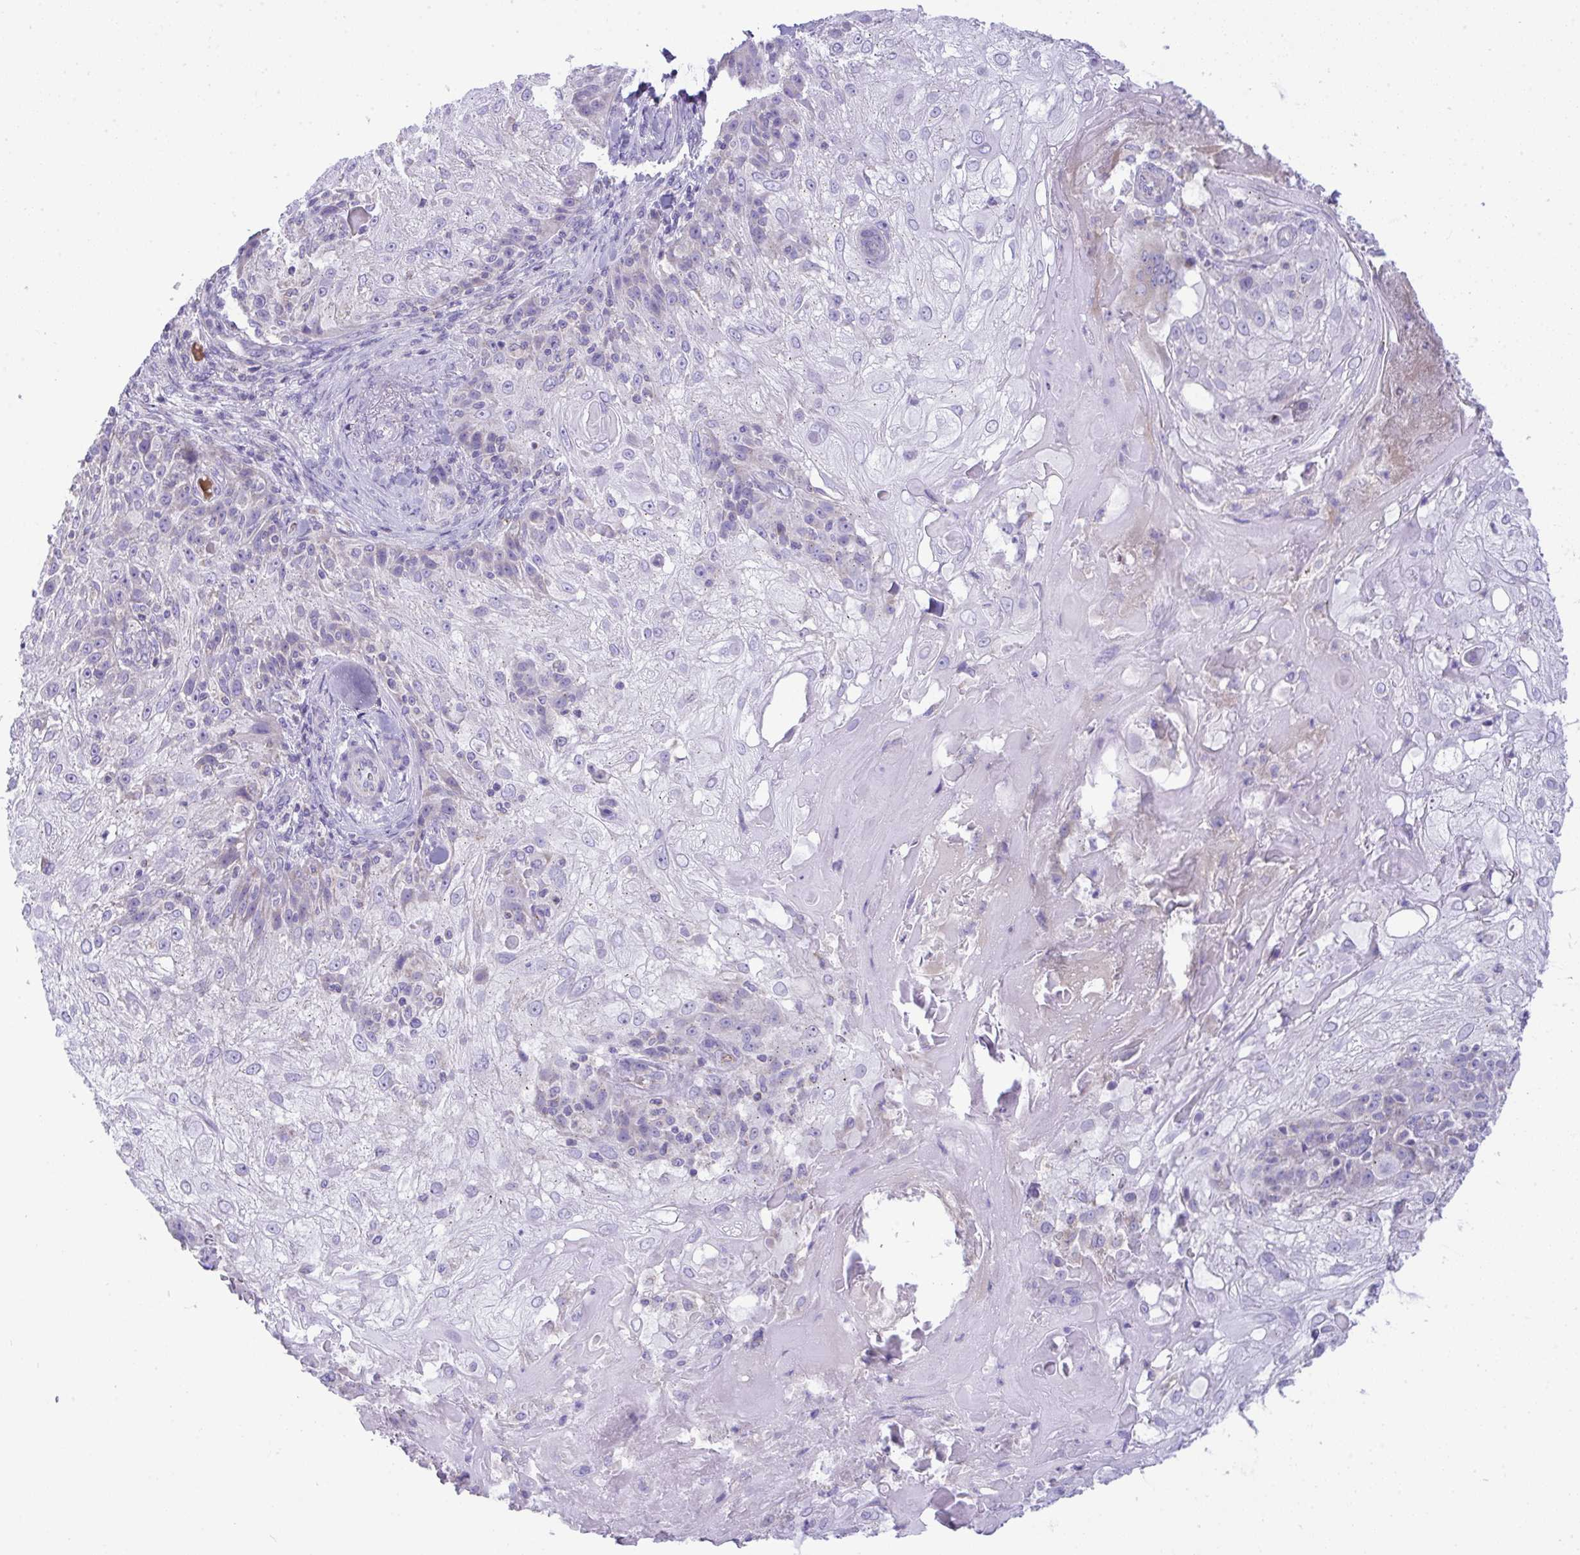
{"staining": {"intensity": "negative", "quantity": "none", "location": "none"}, "tissue": "skin cancer", "cell_type": "Tumor cells", "image_type": "cancer", "snomed": [{"axis": "morphology", "description": "Normal tissue, NOS"}, {"axis": "morphology", "description": "Squamous cell carcinoma, NOS"}, {"axis": "topography", "description": "Skin"}], "caption": "Skin cancer (squamous cell carcinoma) was stained to show a protein in brown. There is no significant positivity in tumor cells.", "gene": "PLA2G12B", "patient": {"sex": "female", "age": 83}}